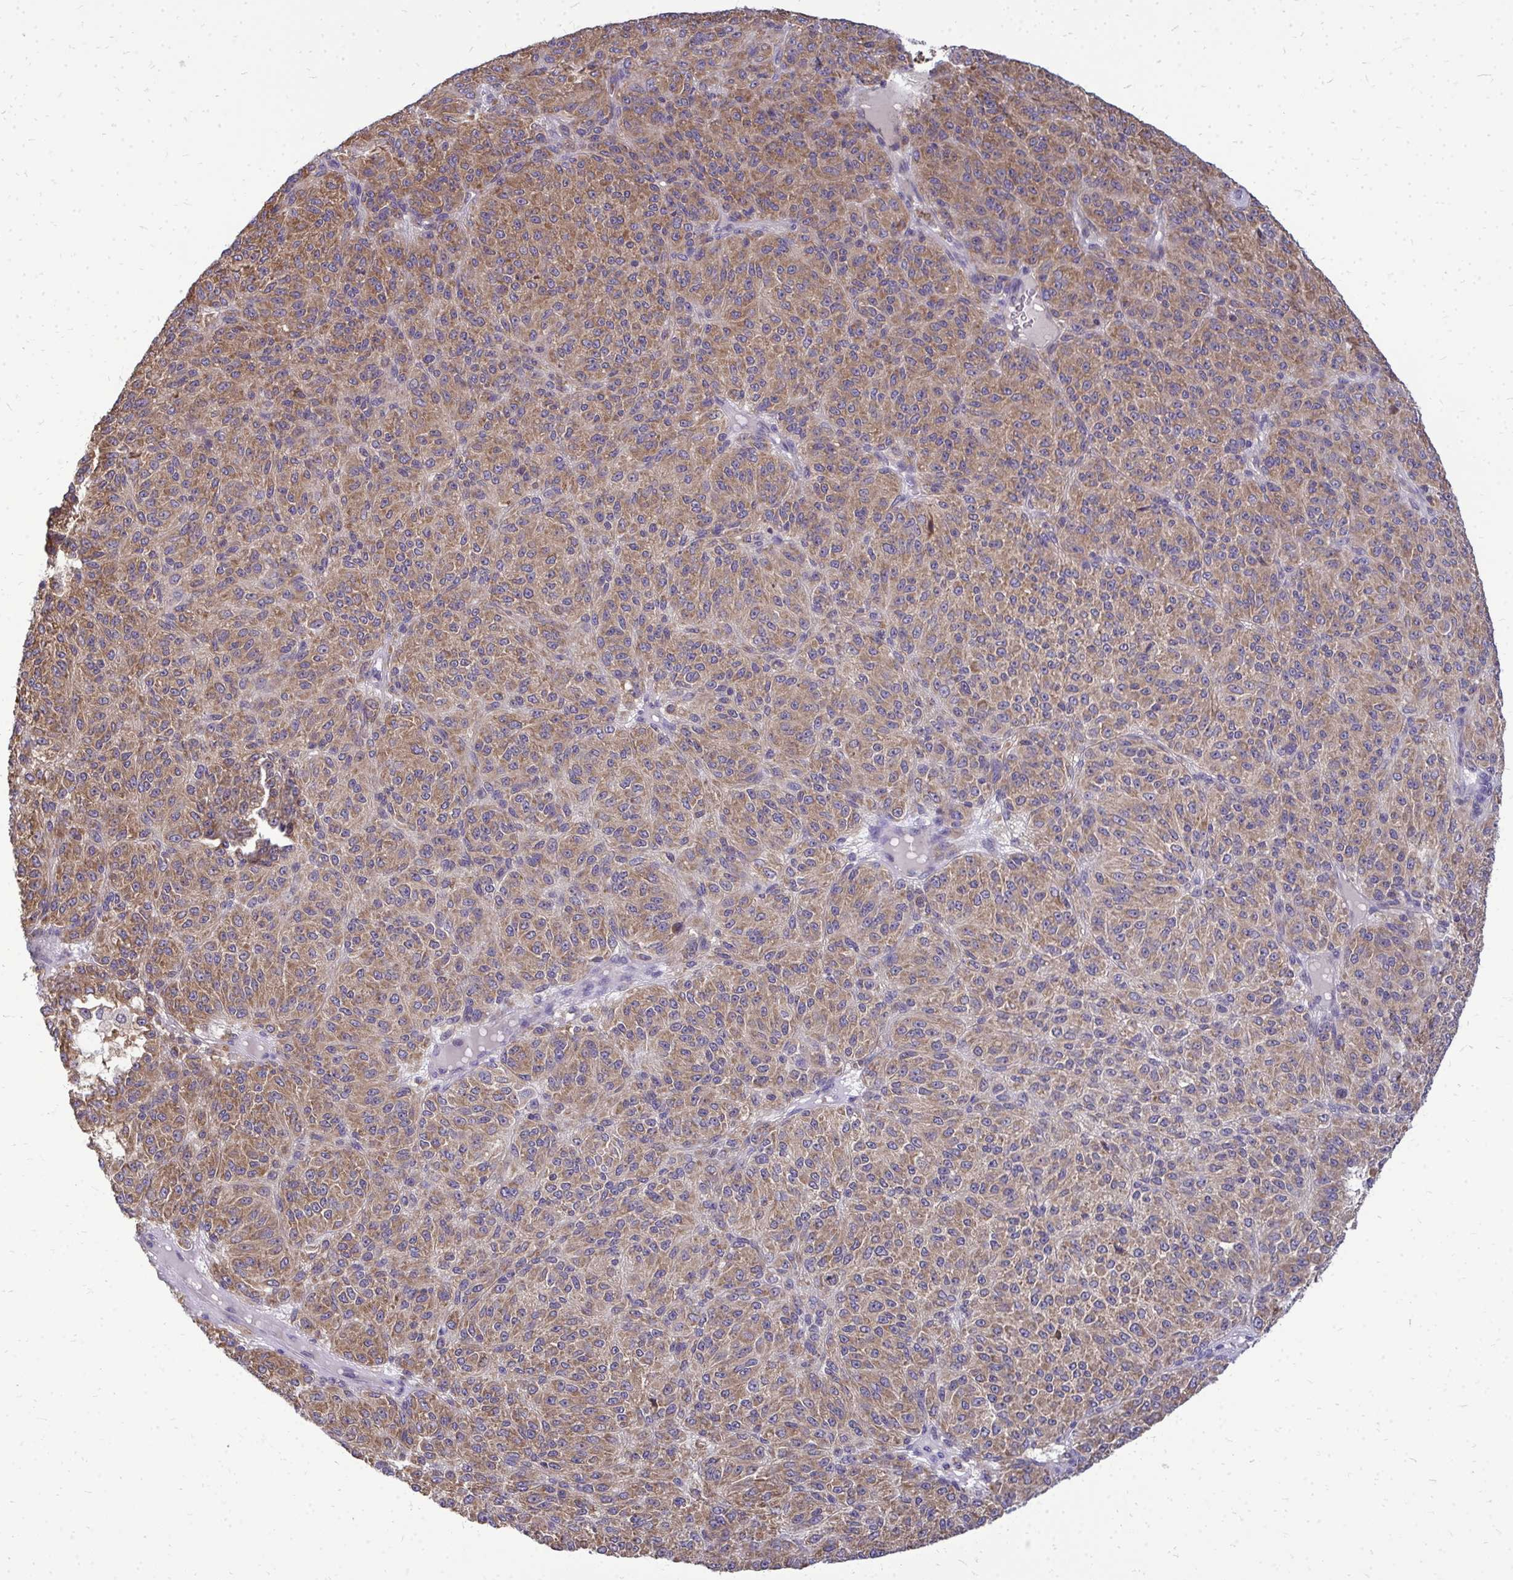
{"staining": {"intensity": "moderate", "quantity": ">75%", "location": "cytoplasmic/membranous"}, "tissue": "melanoma", "cell_type": "Tumor cells", "image_type": "cancer", "snomed": [{"axis": "morphology", "description": "Malignant melanoma, Metastatic site"}, {"axis": "topography", "description": "Brain"}], "caption": "This photomicrograph reveals immunohistochemistry staining of human malignant melanoma (metastatic site), with medium moderate cytoplasmic/membranous expression in approximately >75% of tumor cells.", "gene": "RPLP2", "patient": {"sex": "female", "age": 56}}